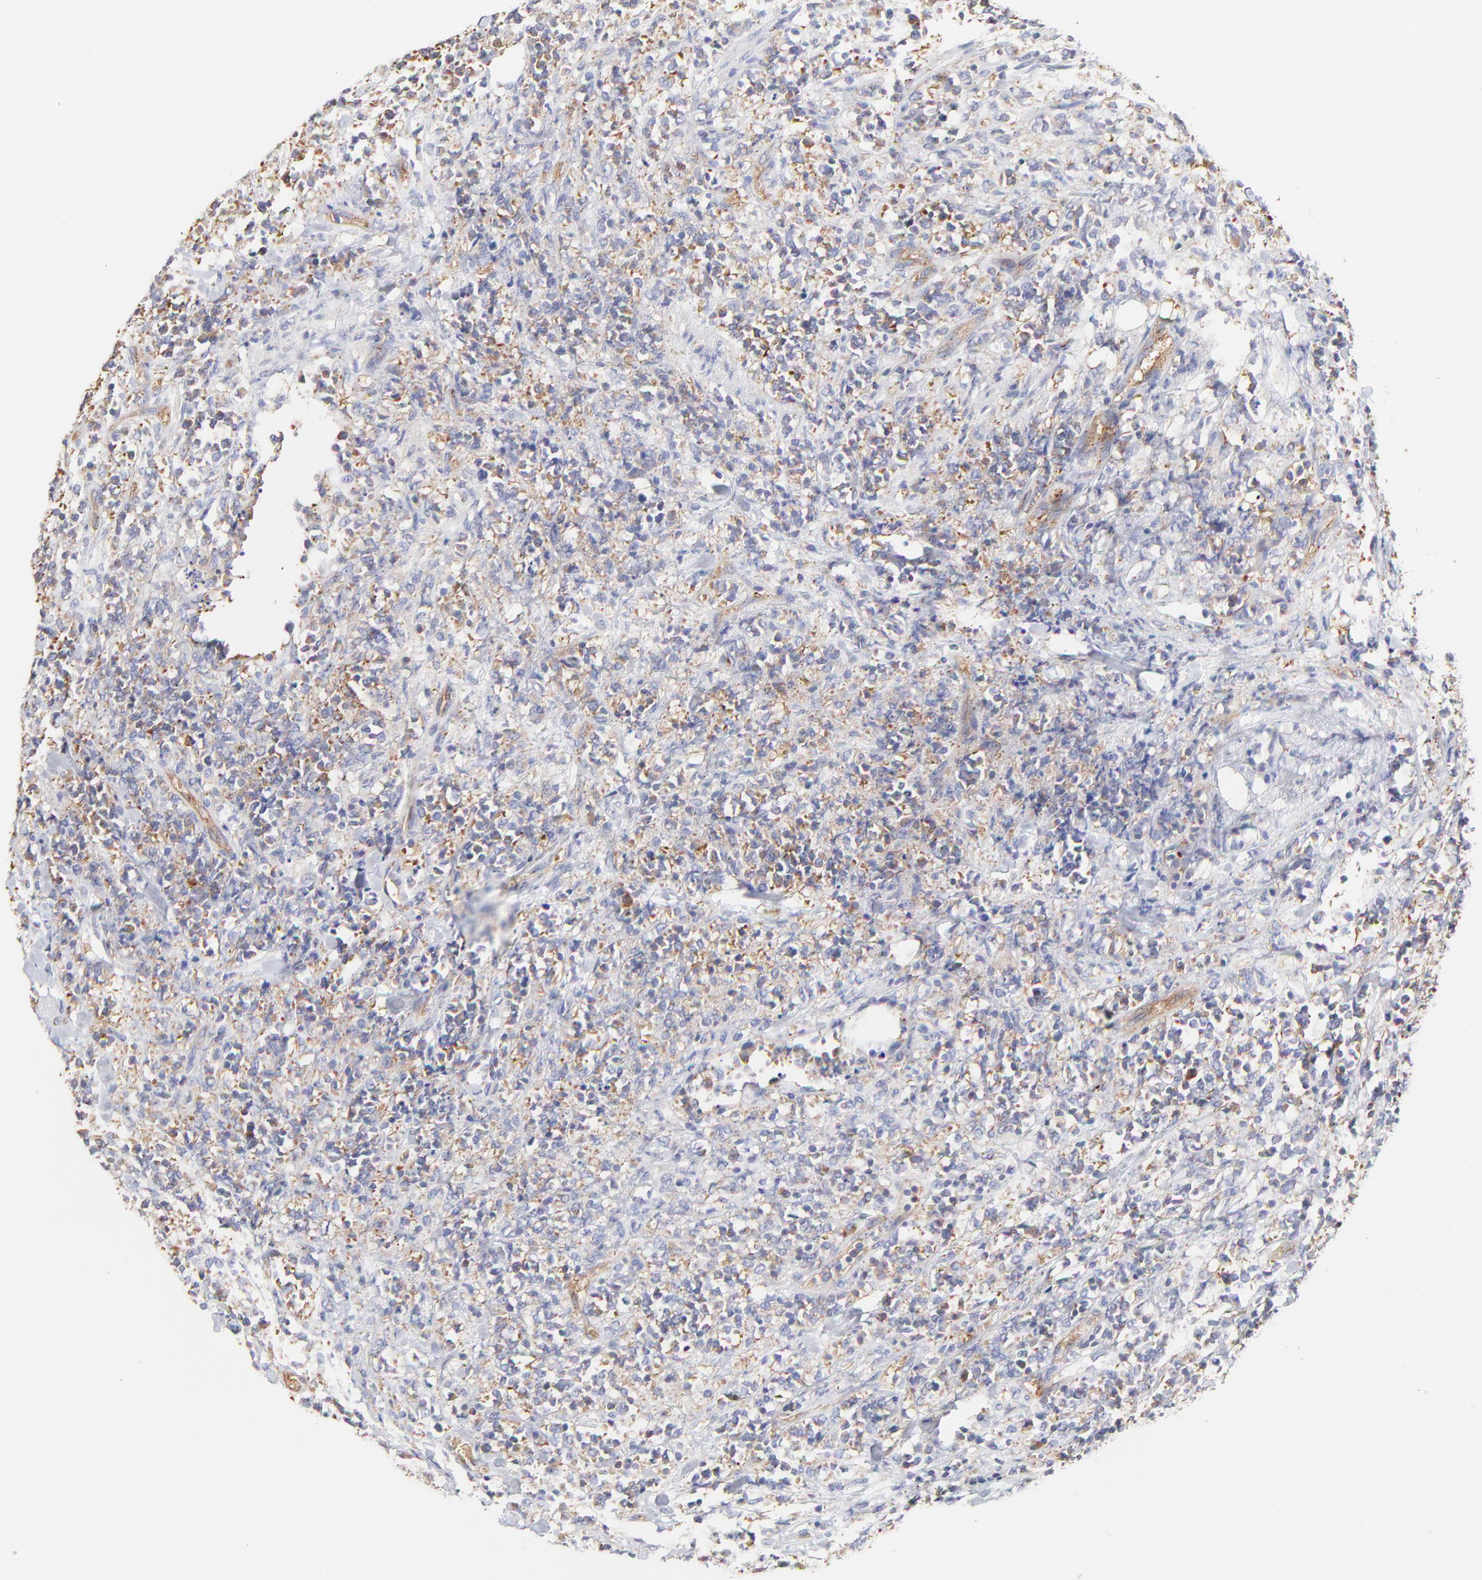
{"staining": {"intensity": "moderate", "quantity": ">75%", "location": "cytoplasmic/membranous"}, "tissue": "lymphoma", "cell_type": "Tumor cells", "image_type": "cancer", "snomed": [{"axis": "morphology", "description": "Malignant lymphoma, non-Hodgkin's type, High grade"}, {"axis": "topography", "description": "Soft tissue"}], "caption": "The photomicrograph shows a brown stain indicating the presence of a protein in the cytoplasmic/membranous of tumor cells in lymphoma.", "gene": "CD2AP", "patient": {"sex": "male", "age": 18}}